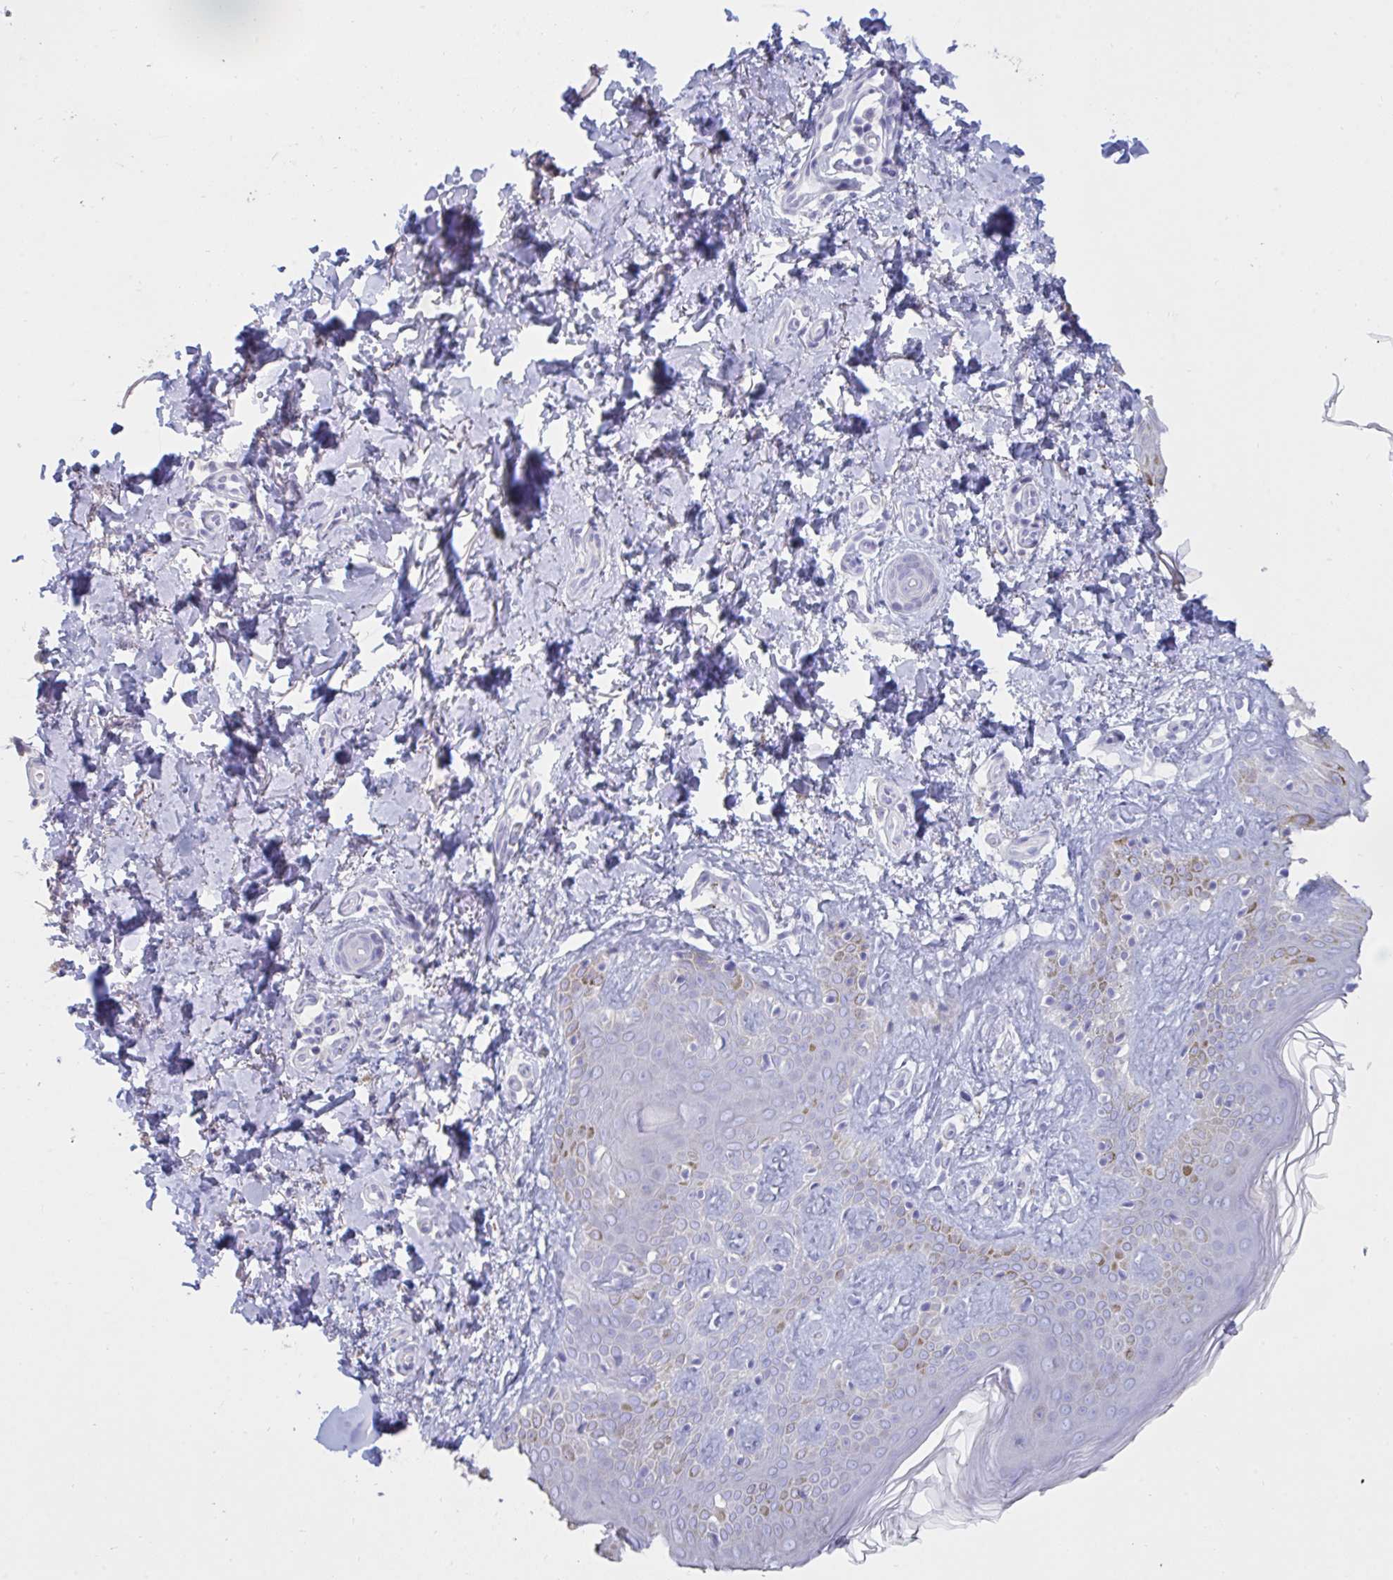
{"staining": {"intensity": "negative", "quantity": "none", "location": "none"}, "tissue": "skin", "cell_type": "Fibroblasts", "image_type": "normal", "snomed": [{"axis": "morphology", "description": "Normal tissue, NOS"}, {"axis": "topography", "description": "Skin"}, {"axis": "topography", "description": "Peripheral nerve tissue"}], "caption": "A photomicrograph of skin stained for a protein shows no brown staining in fibroblasts. (Brightfield microscopy of DAB IHC at high magnification).", "gene": "TNNC1", "patient": {"sex": "female", "age": 45}}